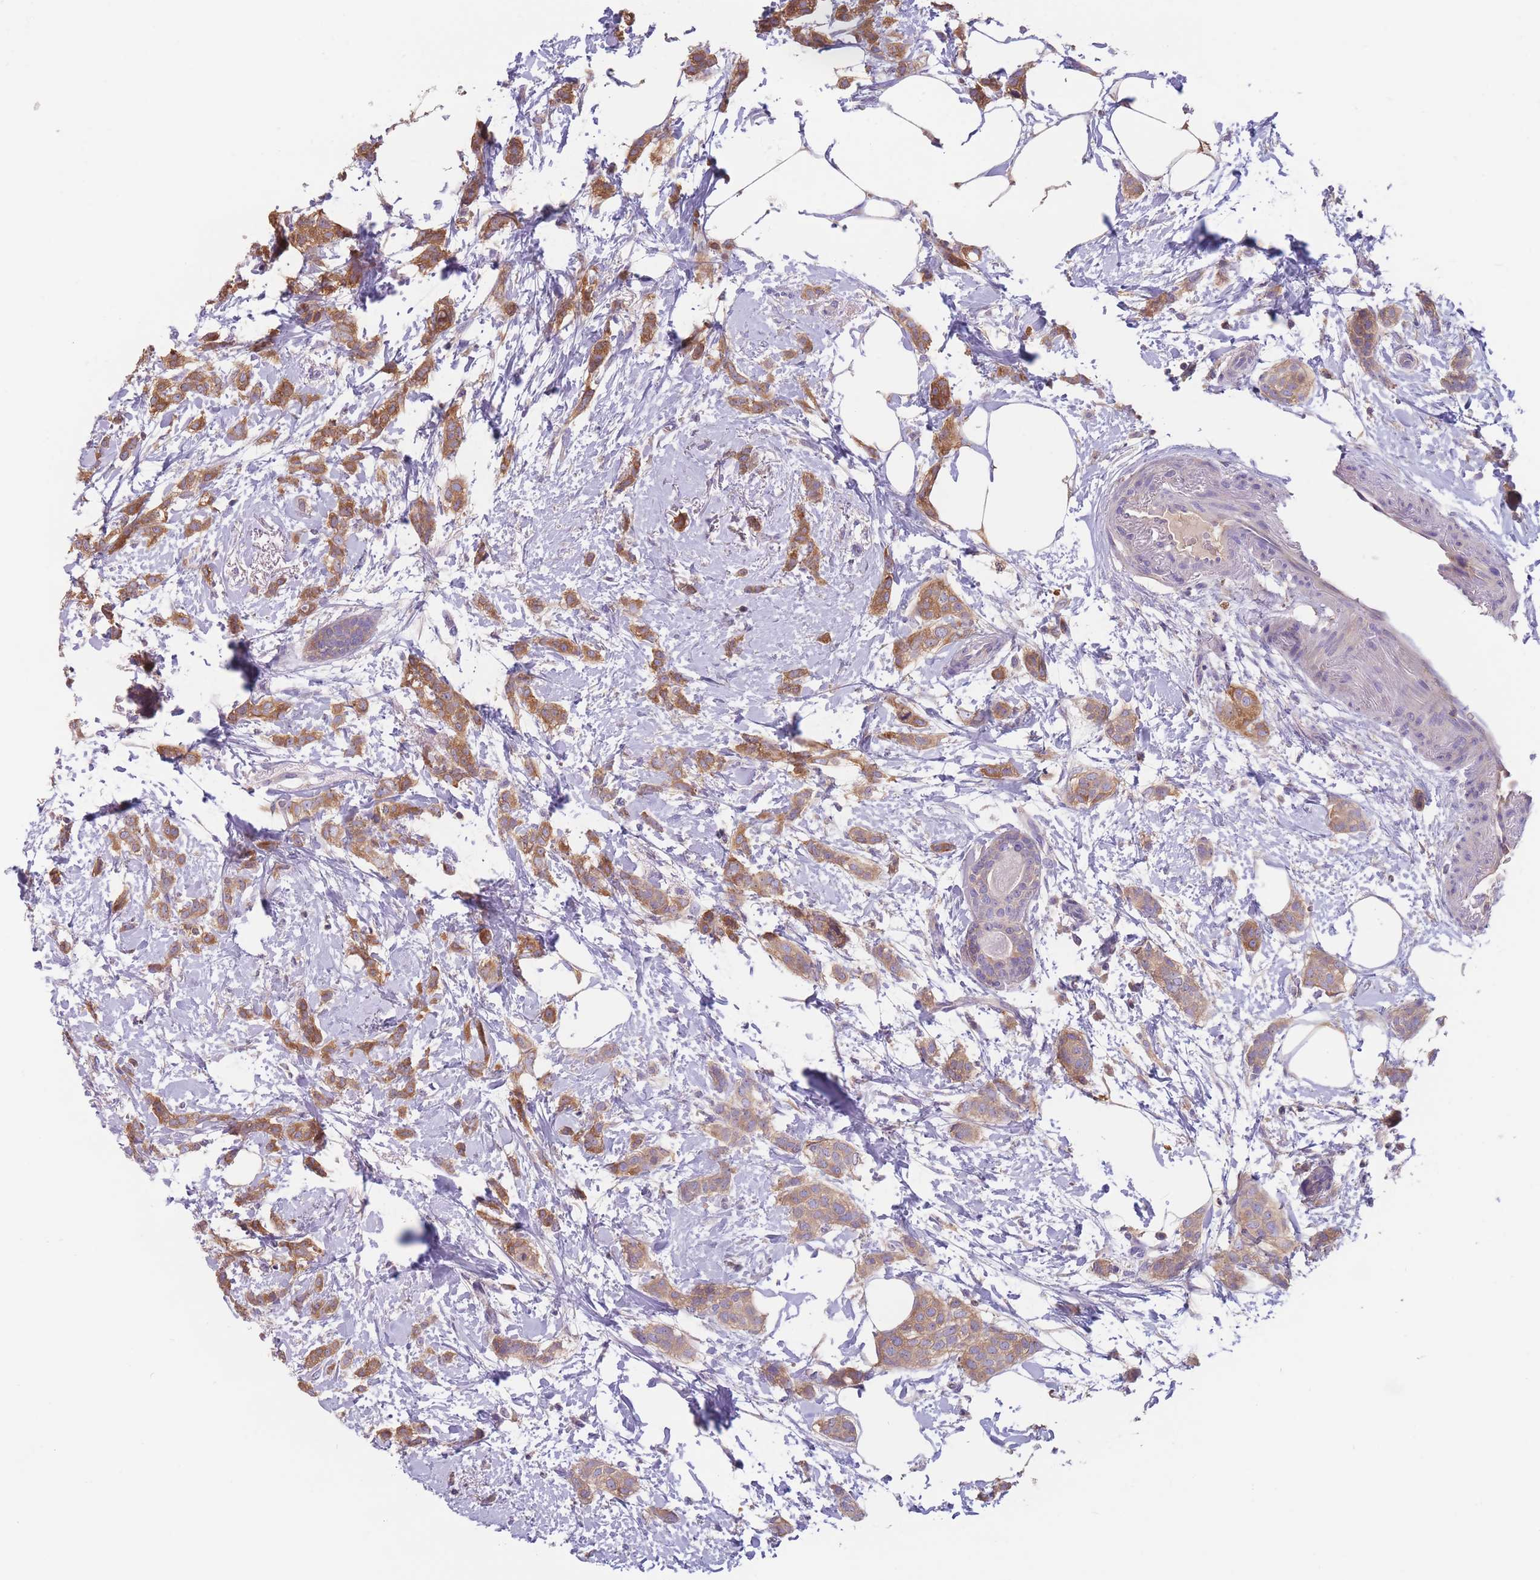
{"staining": {"intensity": "moderate", "quantity": ">75%", "location": "cytoplasmic/membranous"}, "tissue": "breast cancer", "cell_type": "Tumor cells", "image_type": "cancer", "snomed": [{"axis": "morphology", "description": "Duct carcinoma"}, {"axis": "topography", "description": "Breast"}], "caption": "Moderate cytoplasmic/membranous staining is appreciated in approximately >75% of tumor cells in breast cancer.", "gene": "ST3GAL4", "patient": {"sex": "female", "age": 72}}